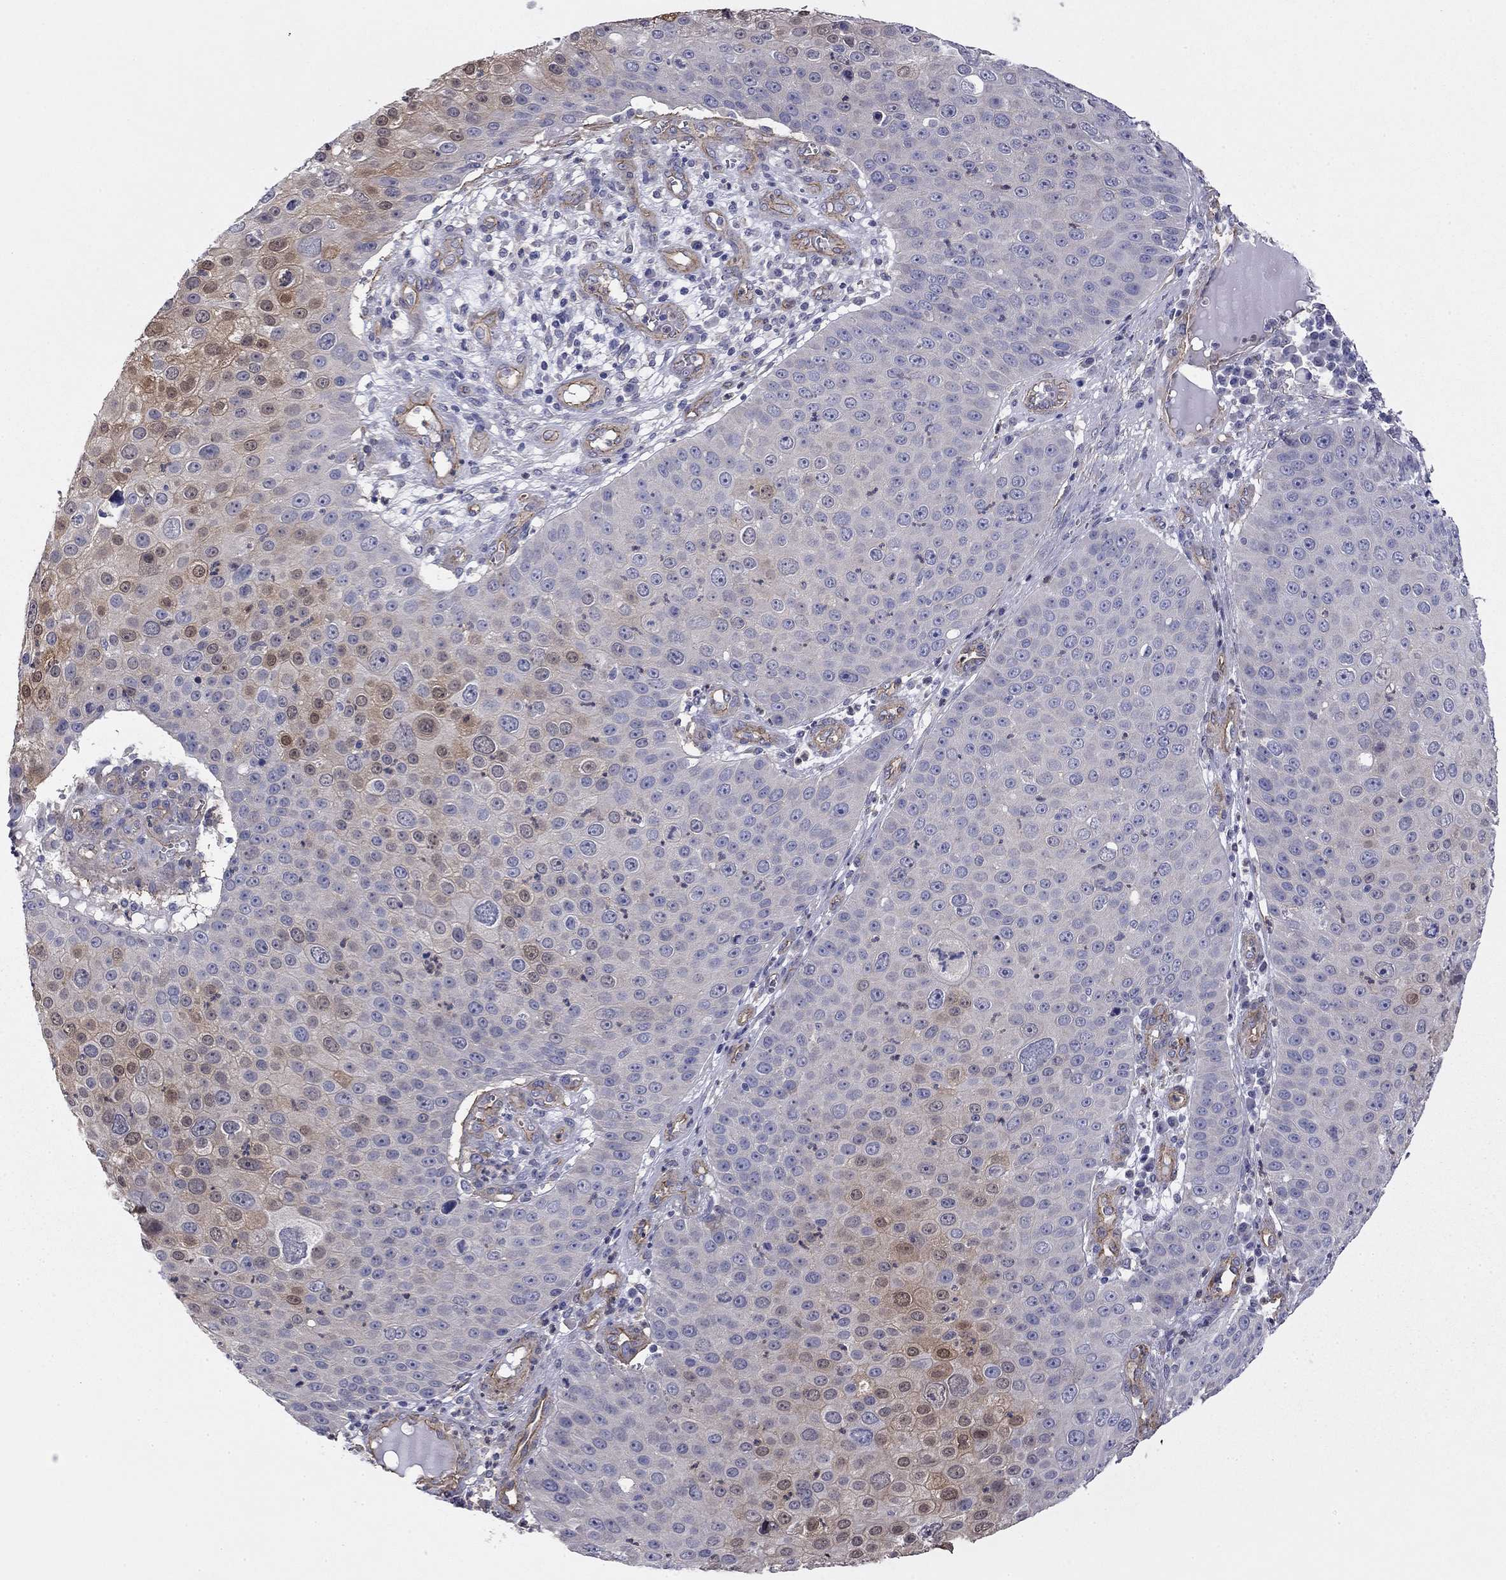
{"staining": {"intensity": "moderate", "quantity": "<25%", "location": "cytoplasmic/membranous"}, "tissue": "skin cancer", "cell_type": "Tumor cells", "image_type": "cancer", "snomed": [{"axis": "morphology", "description": "Squamous cell carcinoma, NOS"}, {"axis": "topography", "description": "Skin"}], "caption": "Tumor cells show low levels of moderate cytoplasmic/membranous positivity in about <25% of cells in human skin cancer.", "gene": "TCHH", "patient": {"sex": "male", "age": 71}}